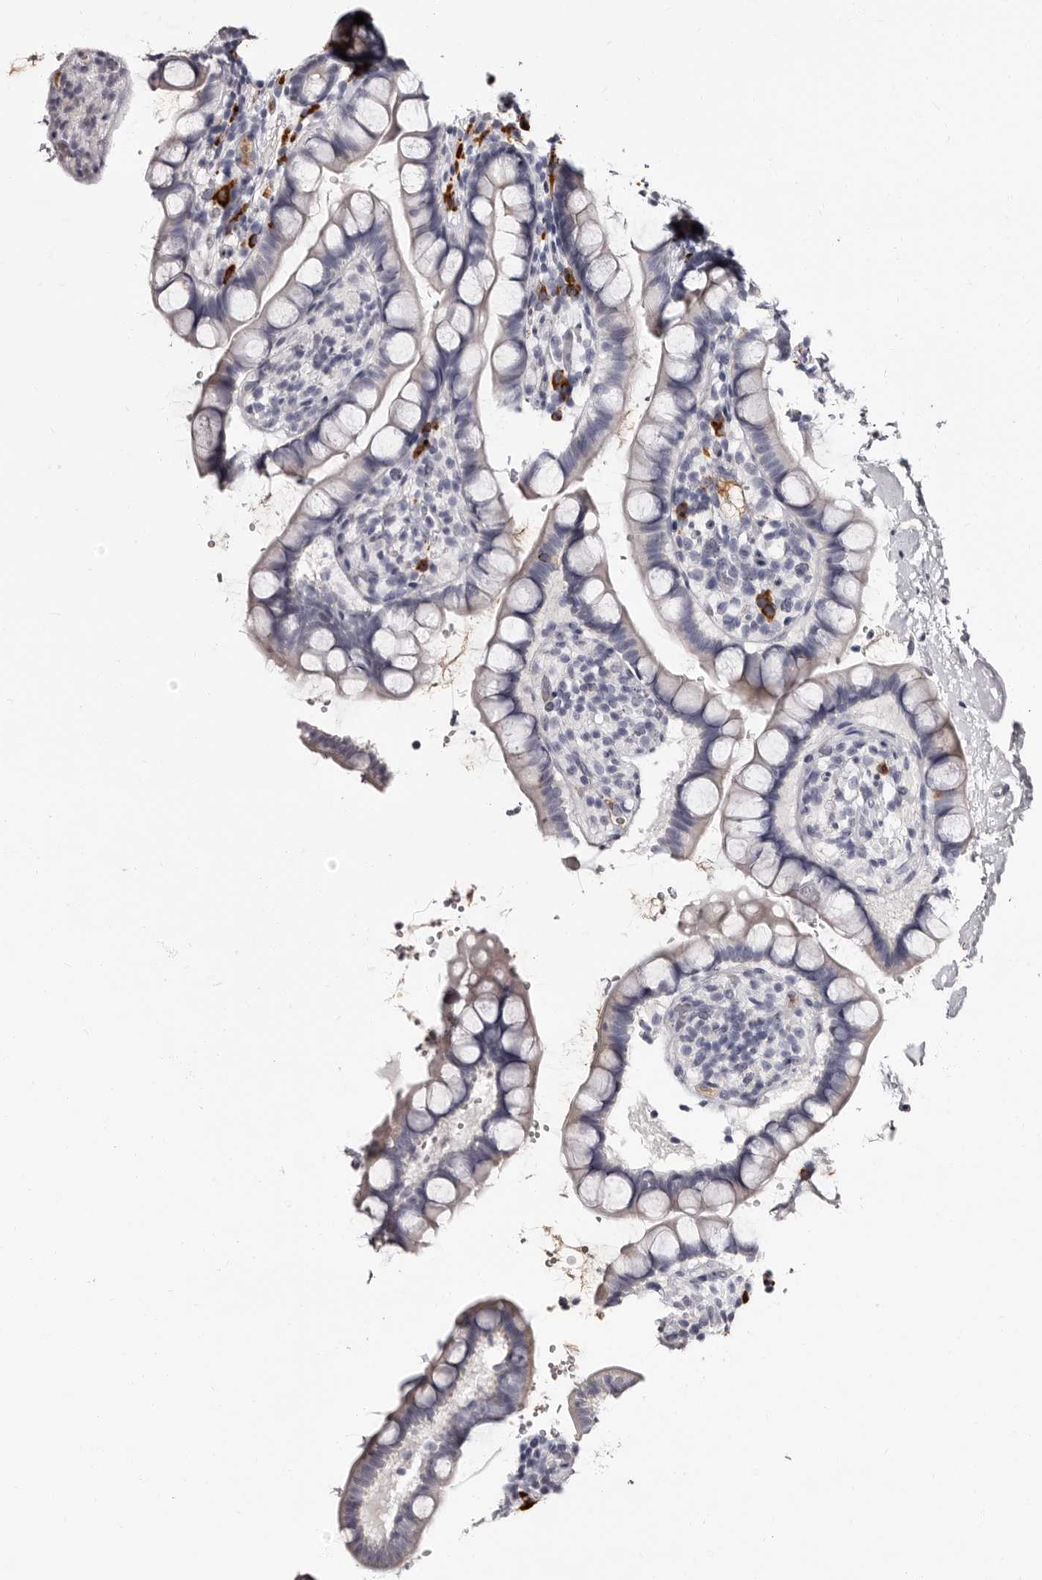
{"staining": {"intensity": "weak", "quantity": "<25%", "location": "cytoplasmic/membranous"}, "tissue": "small intestine", "cell_type": "Glandular cells", "image_type": "normal", "snomed": [{"axis": "morphology", "description": "Normal tissue, NOS"}, {"axis": "topography", "description": "Smooth muscle"}, {"axis": "topography", "description": "Small intestine"}], "caption": "This is an IHC micrograph of normal small intestine. There is no positivity in glandular cells.", "gene": "TBC1D22B", "patient": {"sex": "female", "age": 84}}